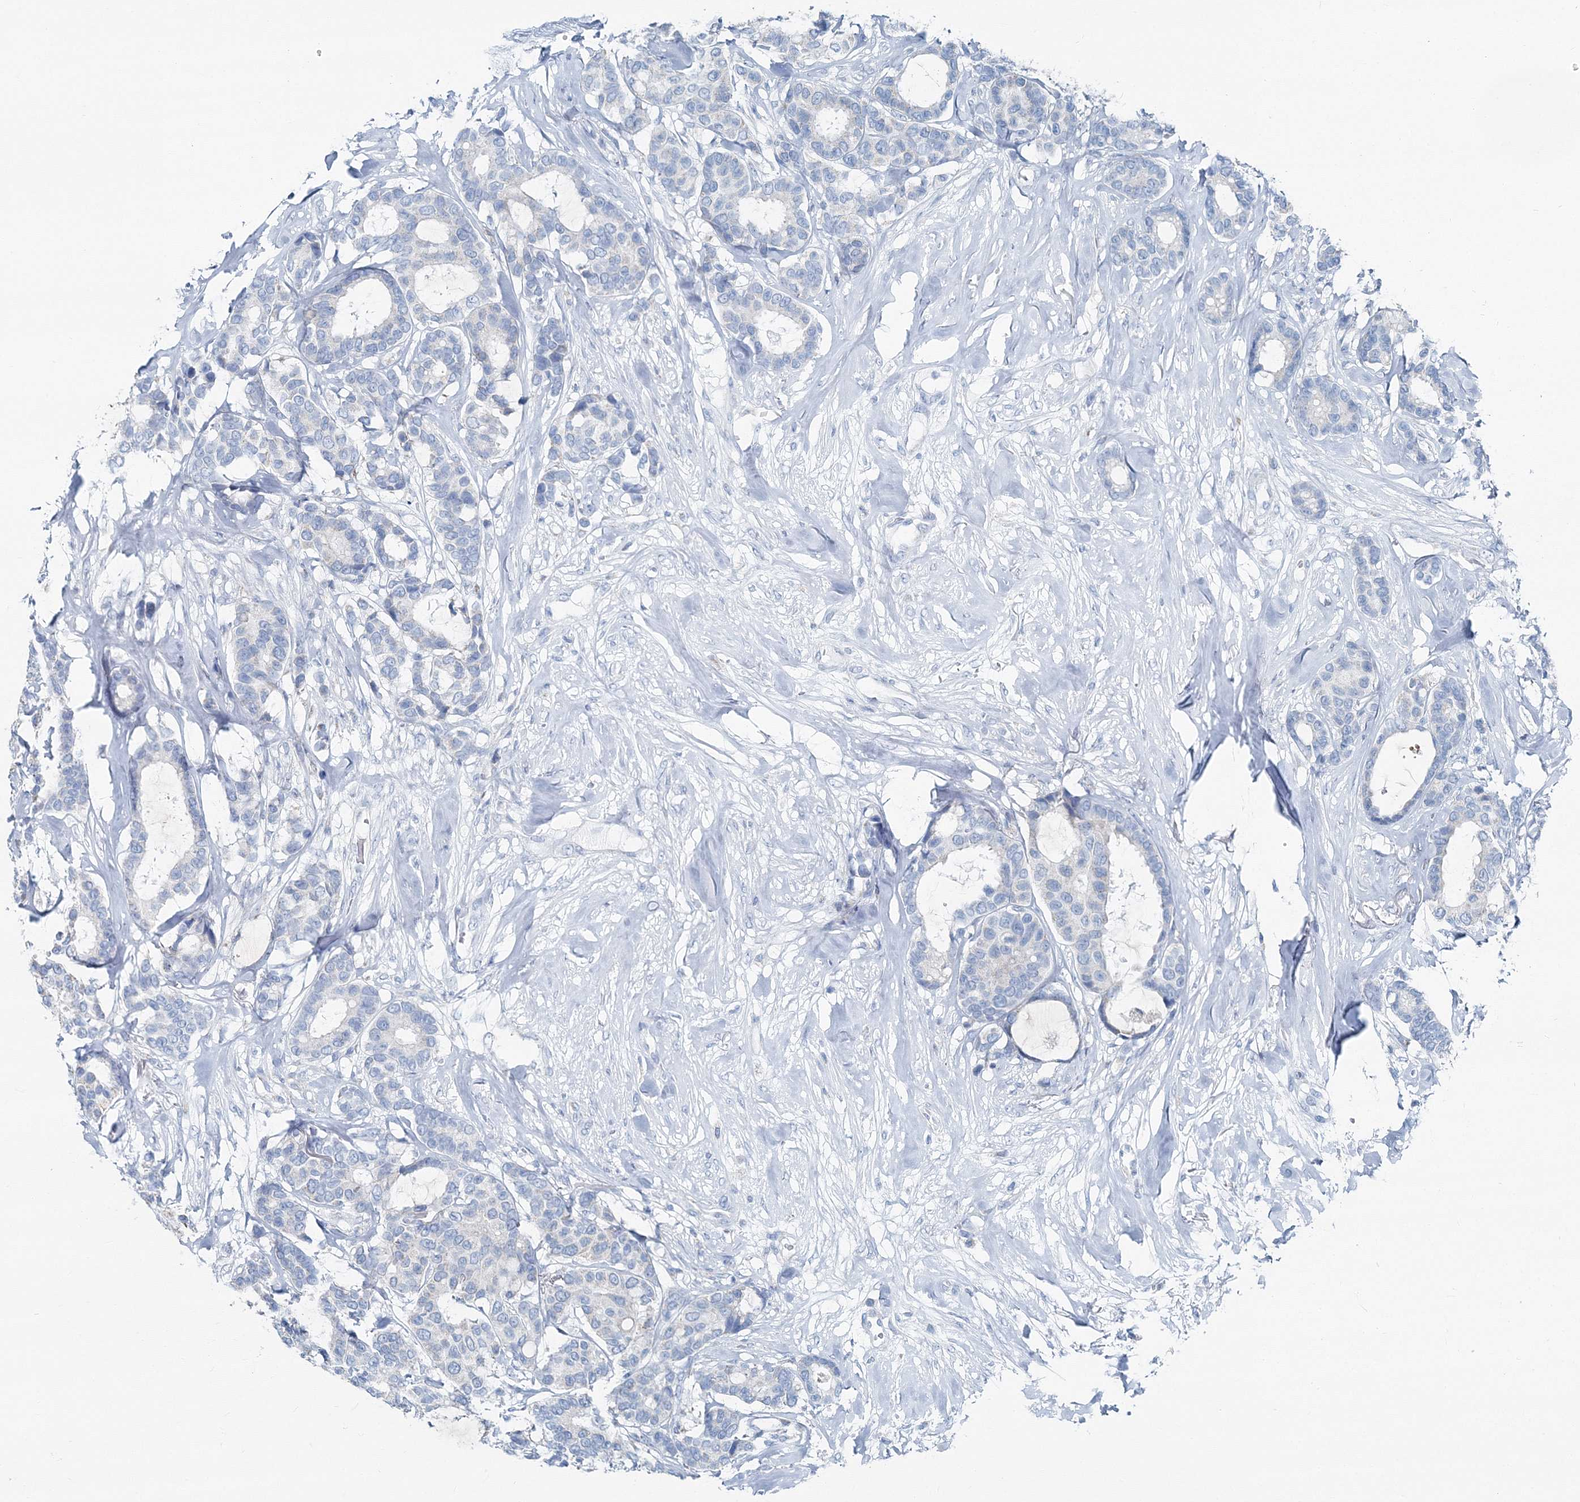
{"staining": {"intensity": "negative", "quantity": "none", "location": "none"}, "tissue": "breast cancer", "cell_type": "Tumor cells", "image_type": "cancer", "snomed": [{"axis": "morphology", "description": "Duct carcinoma"}, {"axis": "topography", "description": "Breast"}], "caption": "This is an immunohistochemistry image of breast cancer. There is no staining in tumor cells.", "gene": "GABARAPL2", "patient": {"sex": "female", "age": 87}}